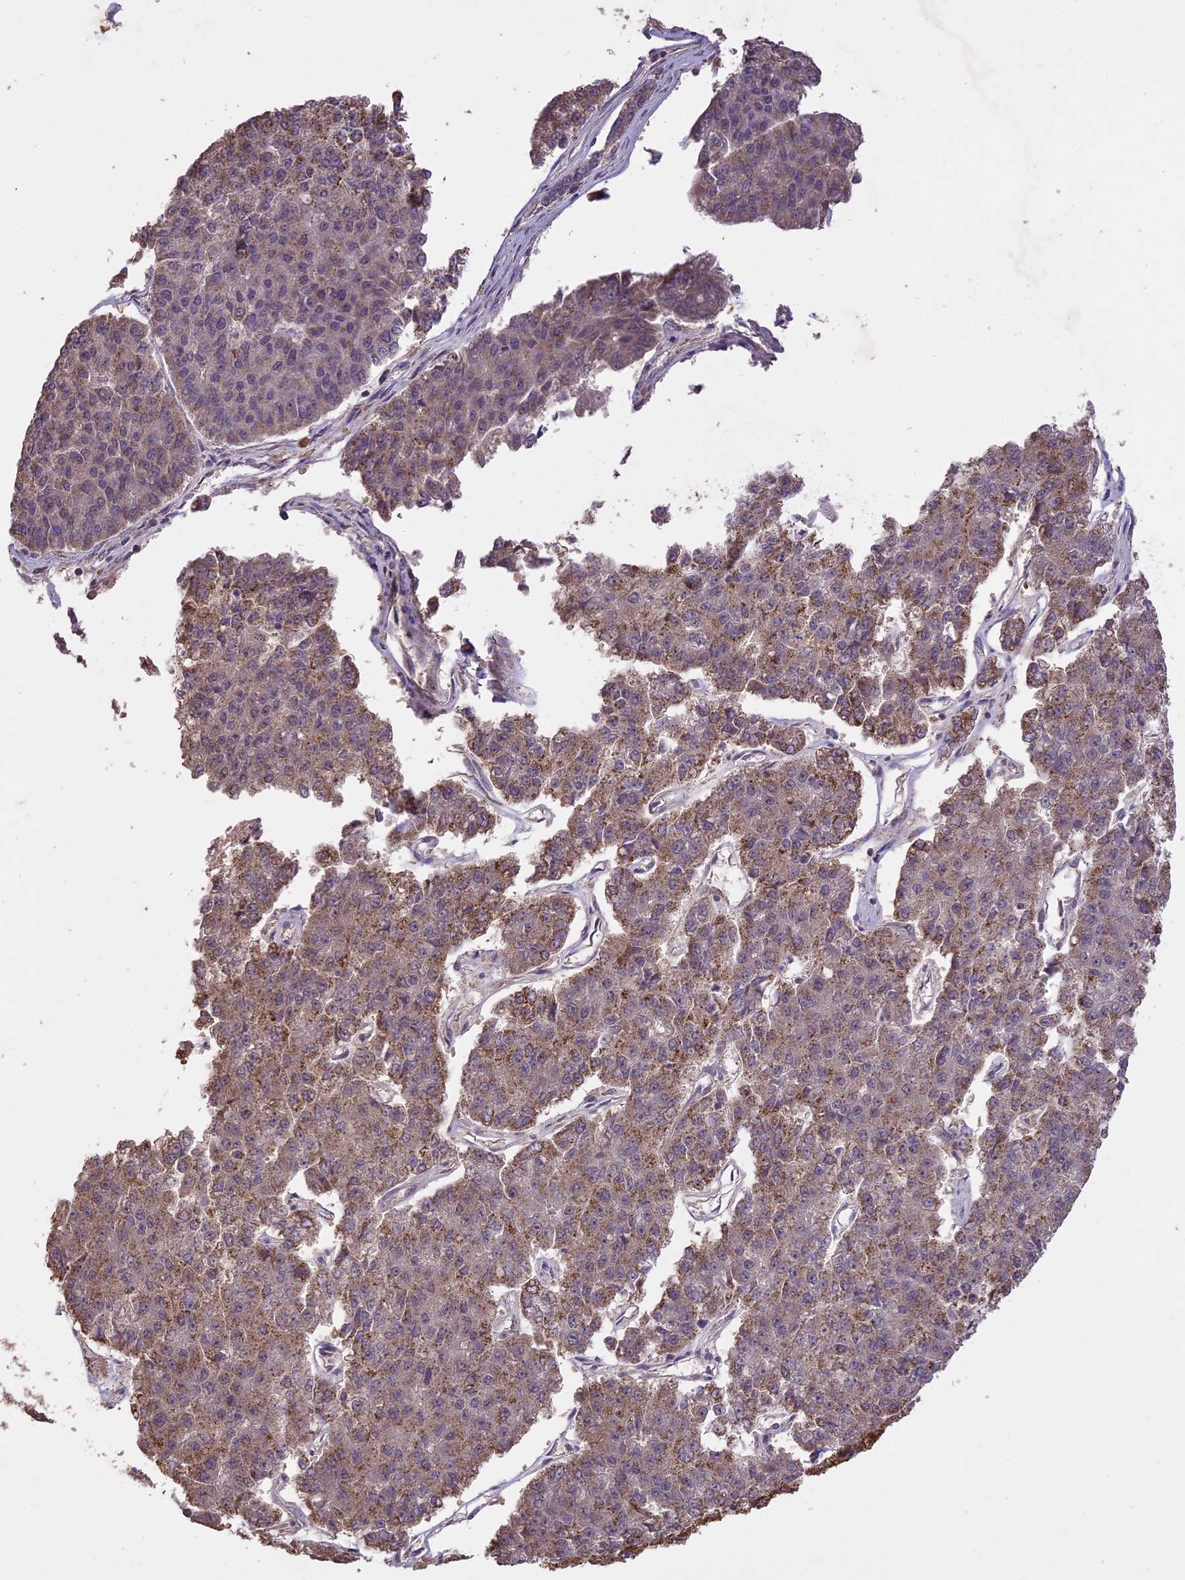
{"staining": {"intensity": "moderate", "quantity": "<25%", "location": "cytoplasmic/membranous"}, "tissue": "pancreatic cancer", "cell_type": "Tumor cells", "image_type": "cancer", "snomed": [{"axis": "morphology", "description": "Adenocarcinoma, NOS"}, {"axis": "topography", "description": "Pancreas"}], "caption": "The histopathology image reveals staining of pancreatic cancer, revealing moderate cytoplasmic/membranous protein staining (brown color) within tumor cells.", "gene": "TIGD7", "patient": {"sex": "male", "age": 50}}